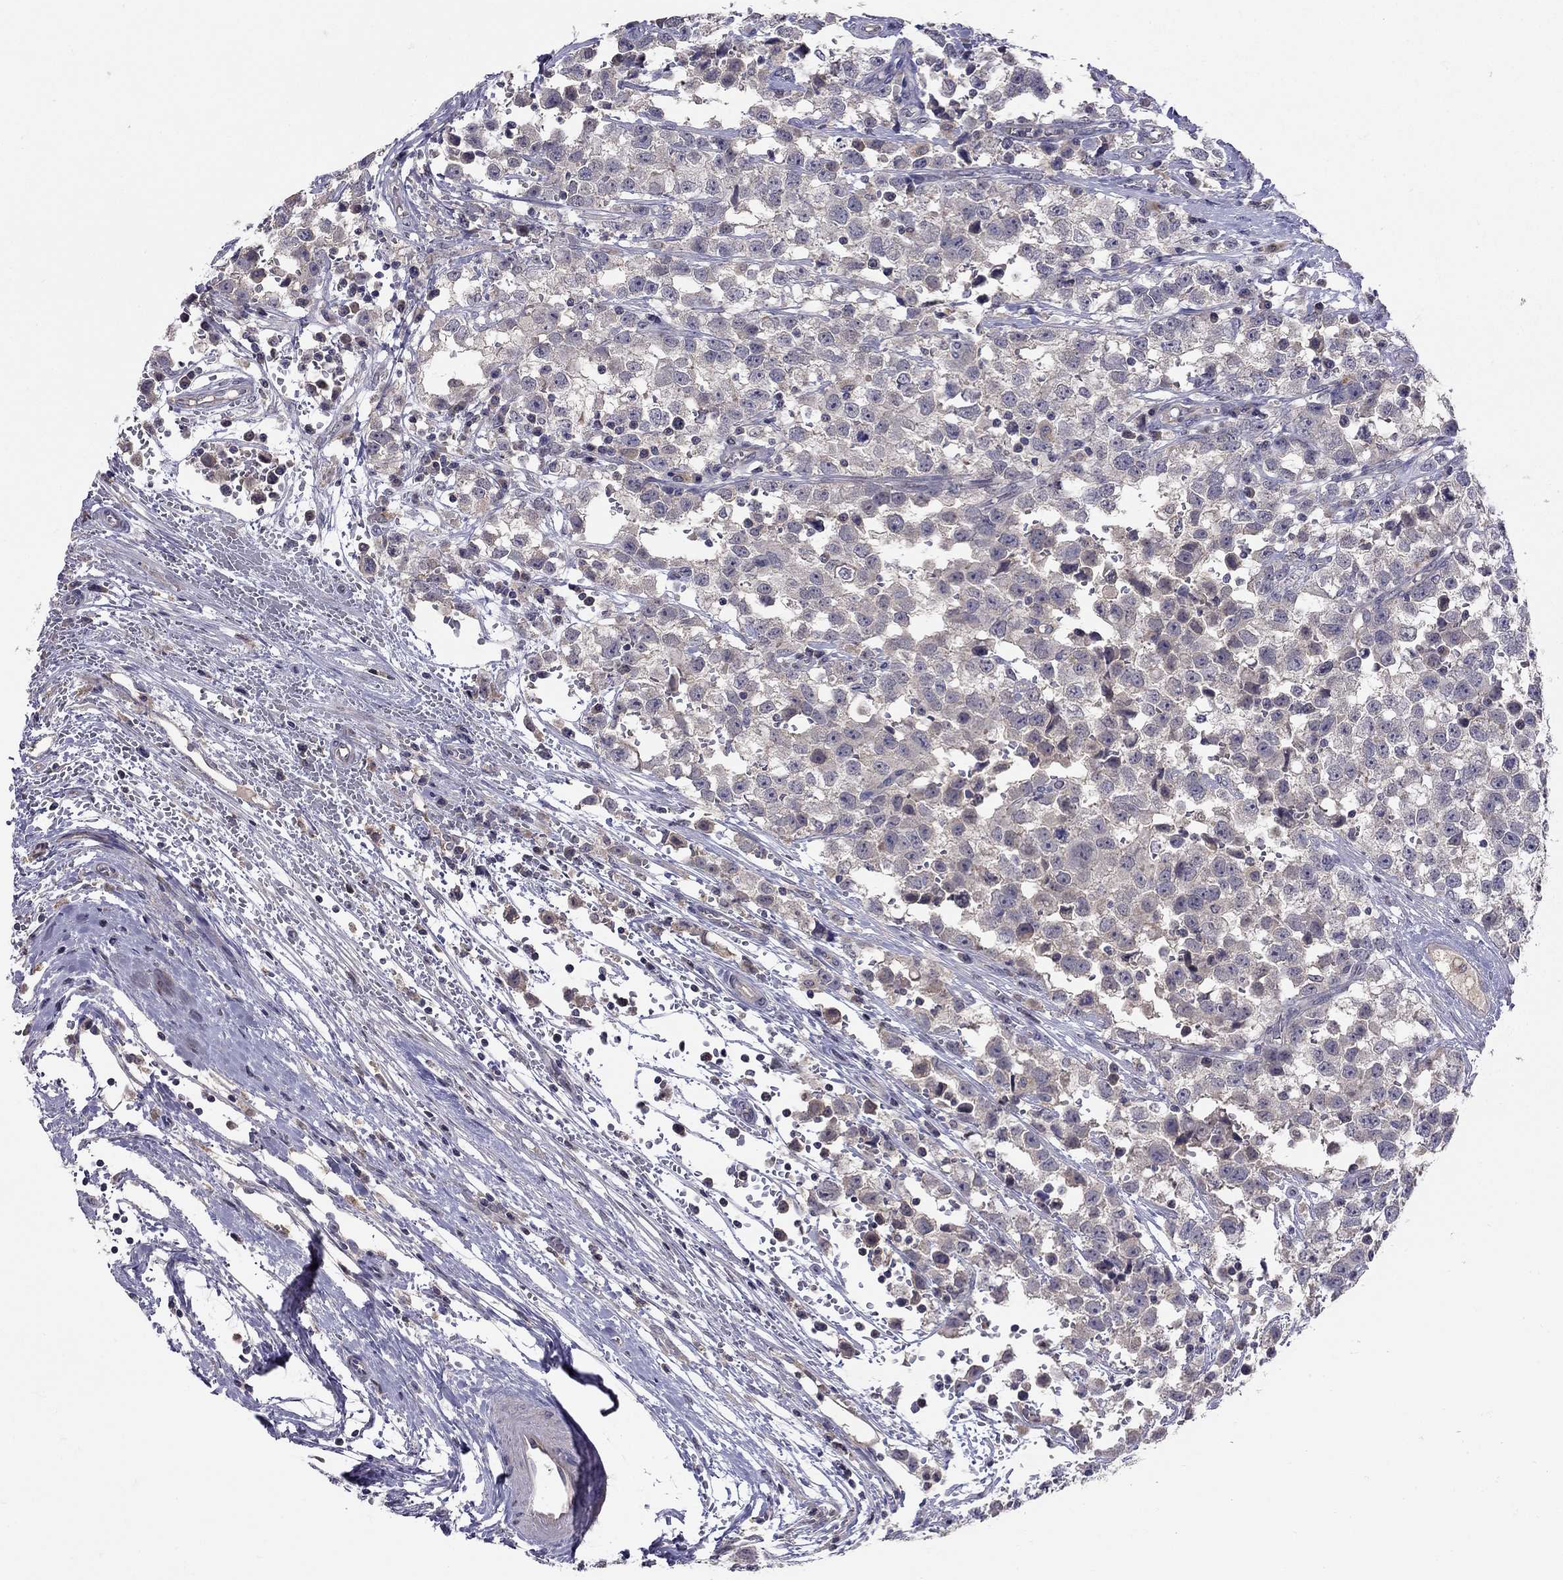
{"staining": {"intensity": "negative", "quantity": "none", "location": "none"}, "tissue": "testis cancer", "cell_type": "Tumor cells", "image_type": "cancer", "snomed": [{"axis": "morphology", "description": "Seminoma, NOS"}, {"axis": "topography", "description": "Testis"}], "caption": "Human seminoma (testis) stained for a protein using immunohistochemistry demonstrates no staining in tumor cells.", "gene": "RTP5", "patient": {"sex": "male", "age": 34}}